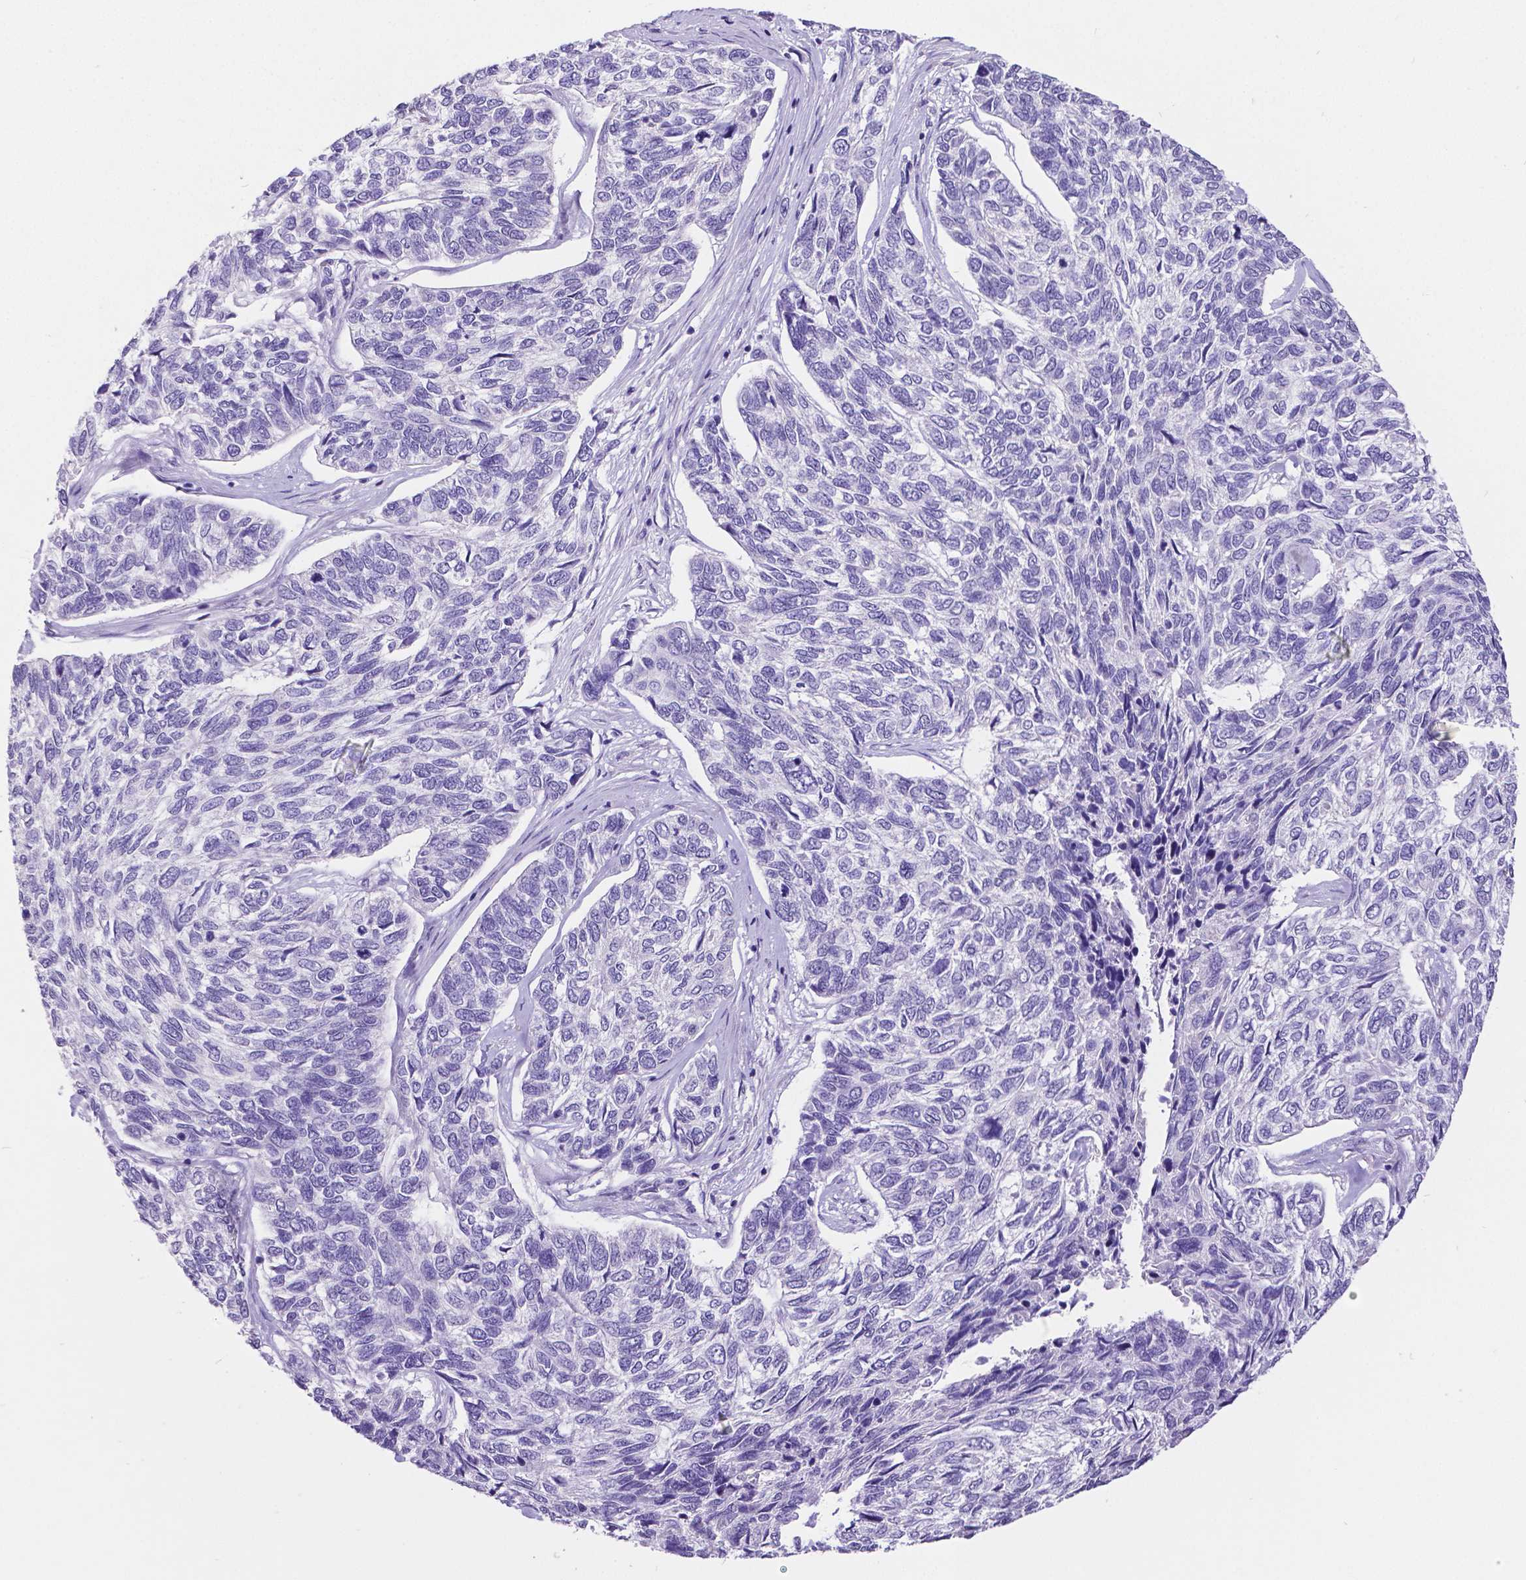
{"staining": {"intensity": "negative", "quantity": "none", "location": "none"}, "tissue": "skin cancer", "cell_type": "Tumor cells", "image_type": "cancer", "snomed": [{"axis": "morphology", "description": "Basal cell carcinoma"}, {"axis": "topography", "description": "Skin"}], "caption": "This image is of skin cancer (basal cell carcinoma) stained with immunohistochemistry to label a protein in brown with the nuclei are counter-stained blue. There is no positivity in tumor cells.", "gene": "SATB2", "patient": {"sex": "female", "age": 65}}